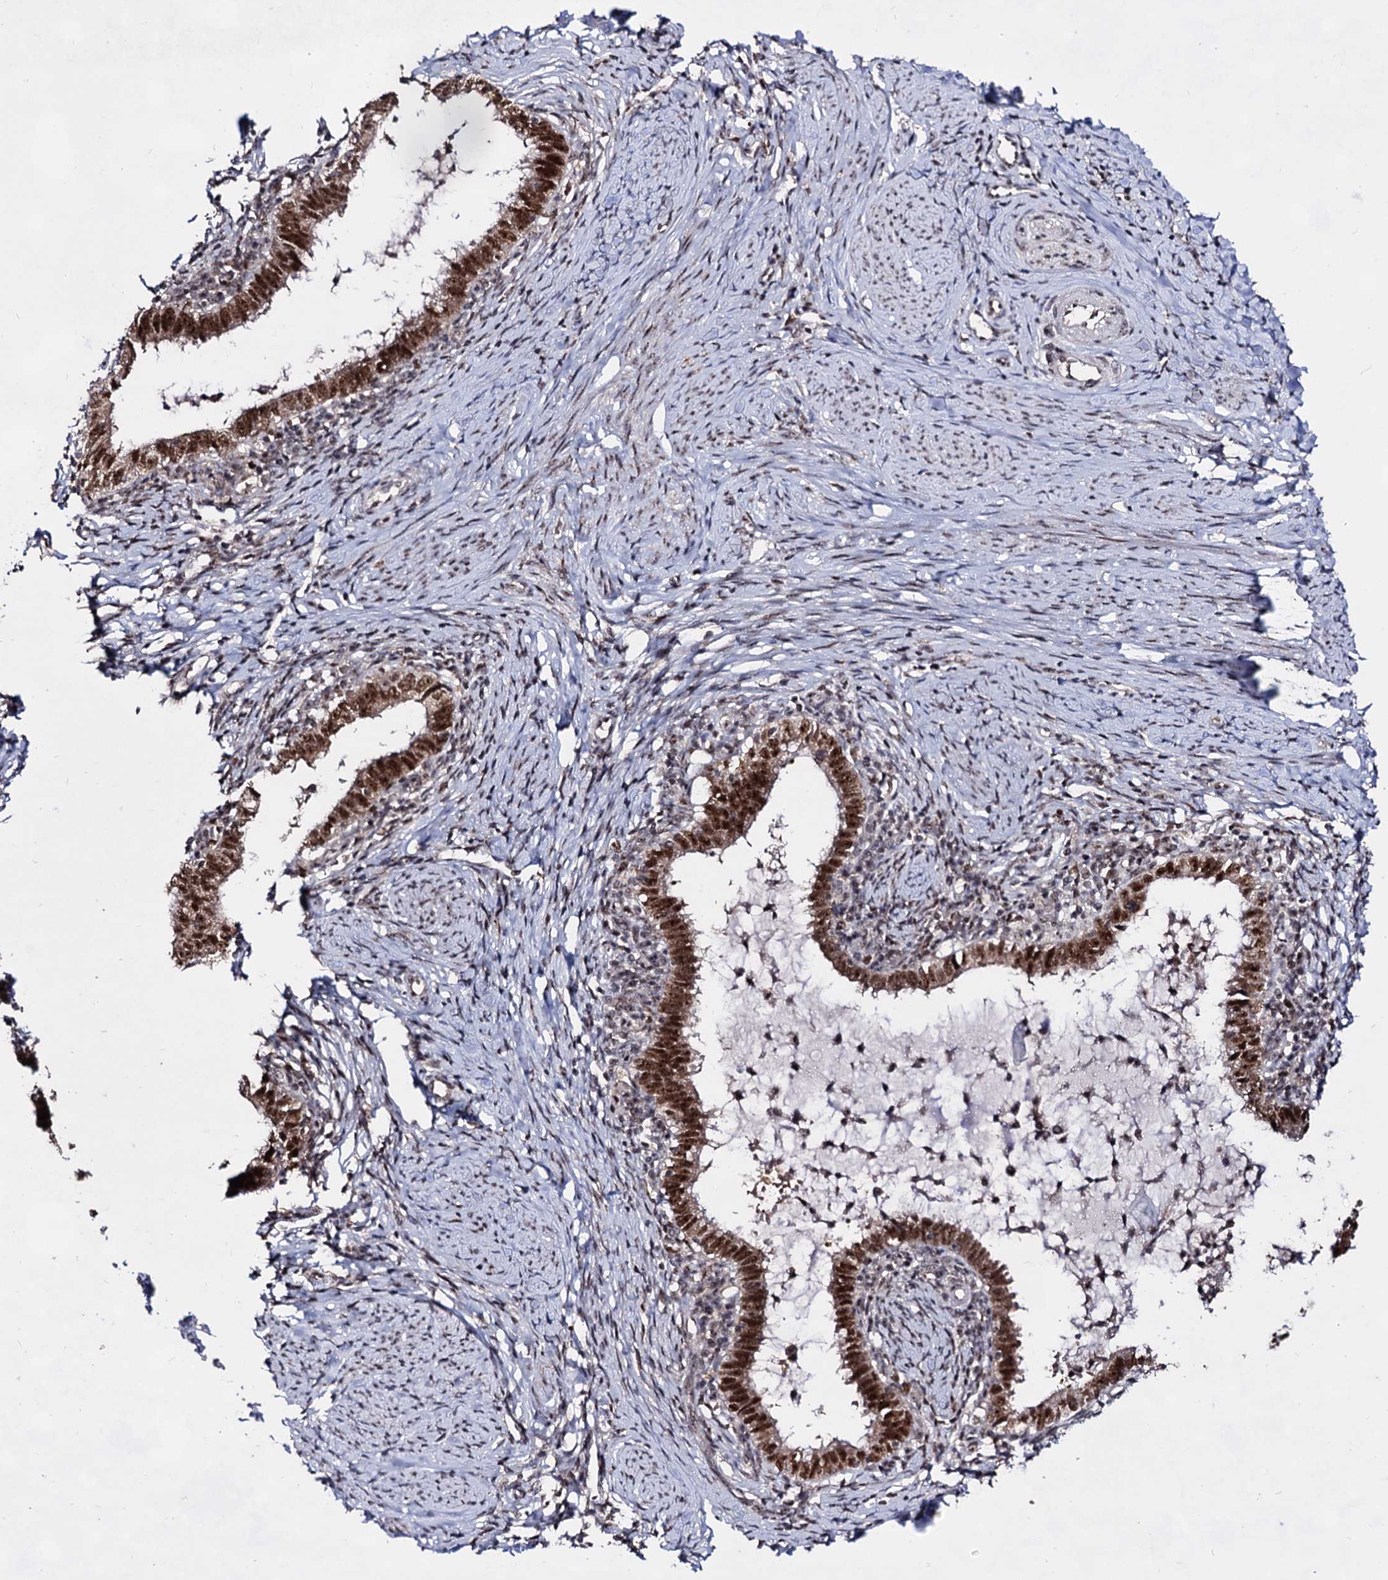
{"staining": {"intensity": "strong", "quantity": ">75%", "location": "cytoplasmic/membranous,nuclear"}, "tissue": "cervical cancer", "cell_type": "Tumor cells", "image_type": "cancer", "snomed": [{"axis": "morphology", "description": "Adenocarcinoma, NOS"}, {"axis": "topography", "description": "Cervix"}], "caption": "Brown immunohistochemical staining in adenocarcinoma (cervical) reveals strong cytoplasmic/membranous and nuclear staining in approximately >75% of tumor cells. (IHC, brightfield microscopy, high magnification).", "gene": "EXOSC10", "patient": {"sex": "female", "age": 36}}